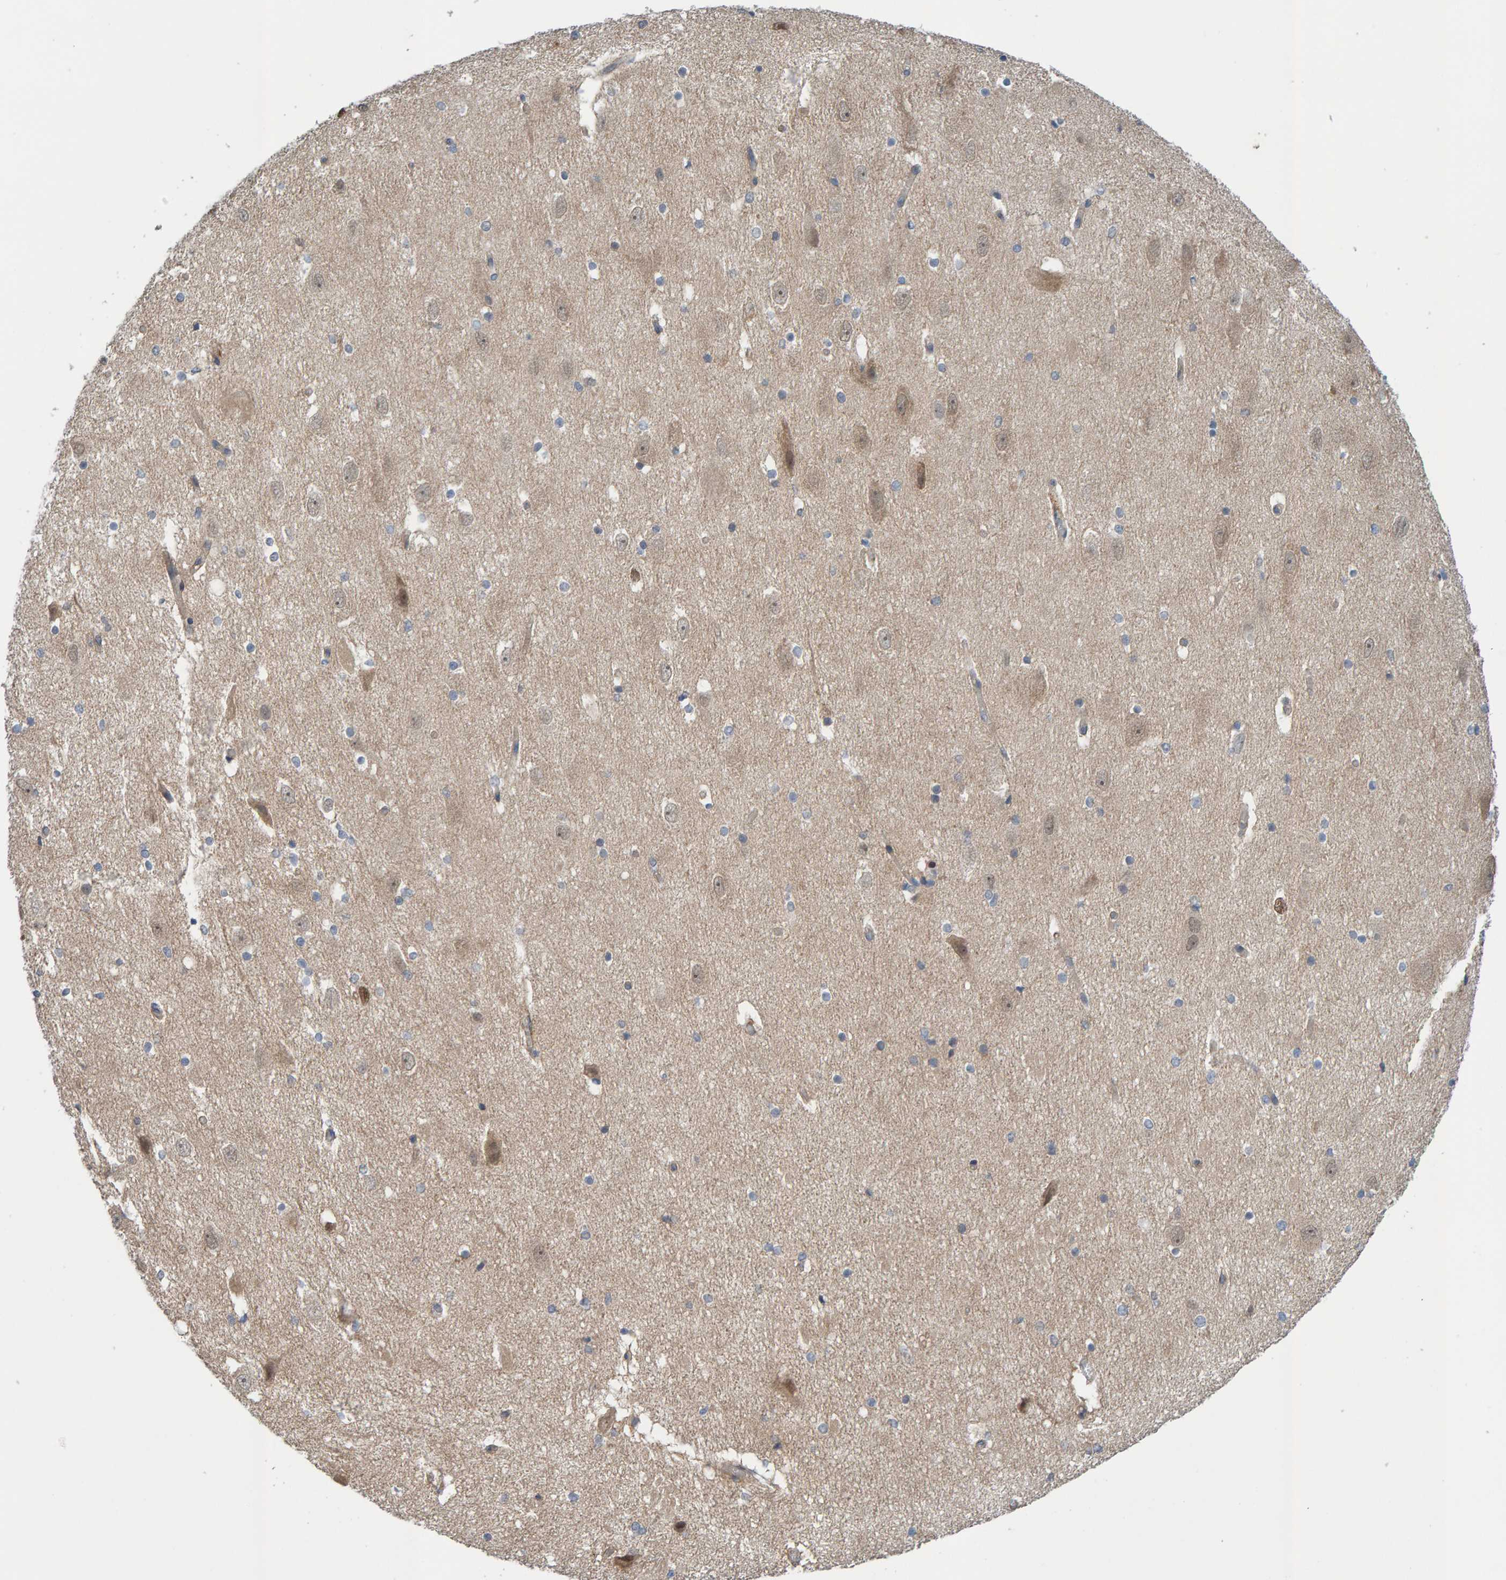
{"staining": {"intensity": "weak", "quantity": "<25%", "location": "cytoplasmic/membranous"}, "tissue": "hippocampus", "cell_type": "Glial cells", "image_type": "normal", "snomed": [{"axis": "morphology", "description": "Normal tissue, NOS"}, {"axis": "topography", "description": "Hippocampus"}], "caption": "The histopathology image shows no staining of glial cells in unremarkable hippocampus.", "gene": "LRSAM1", "patient": {"sex": "female", "age": 19}}